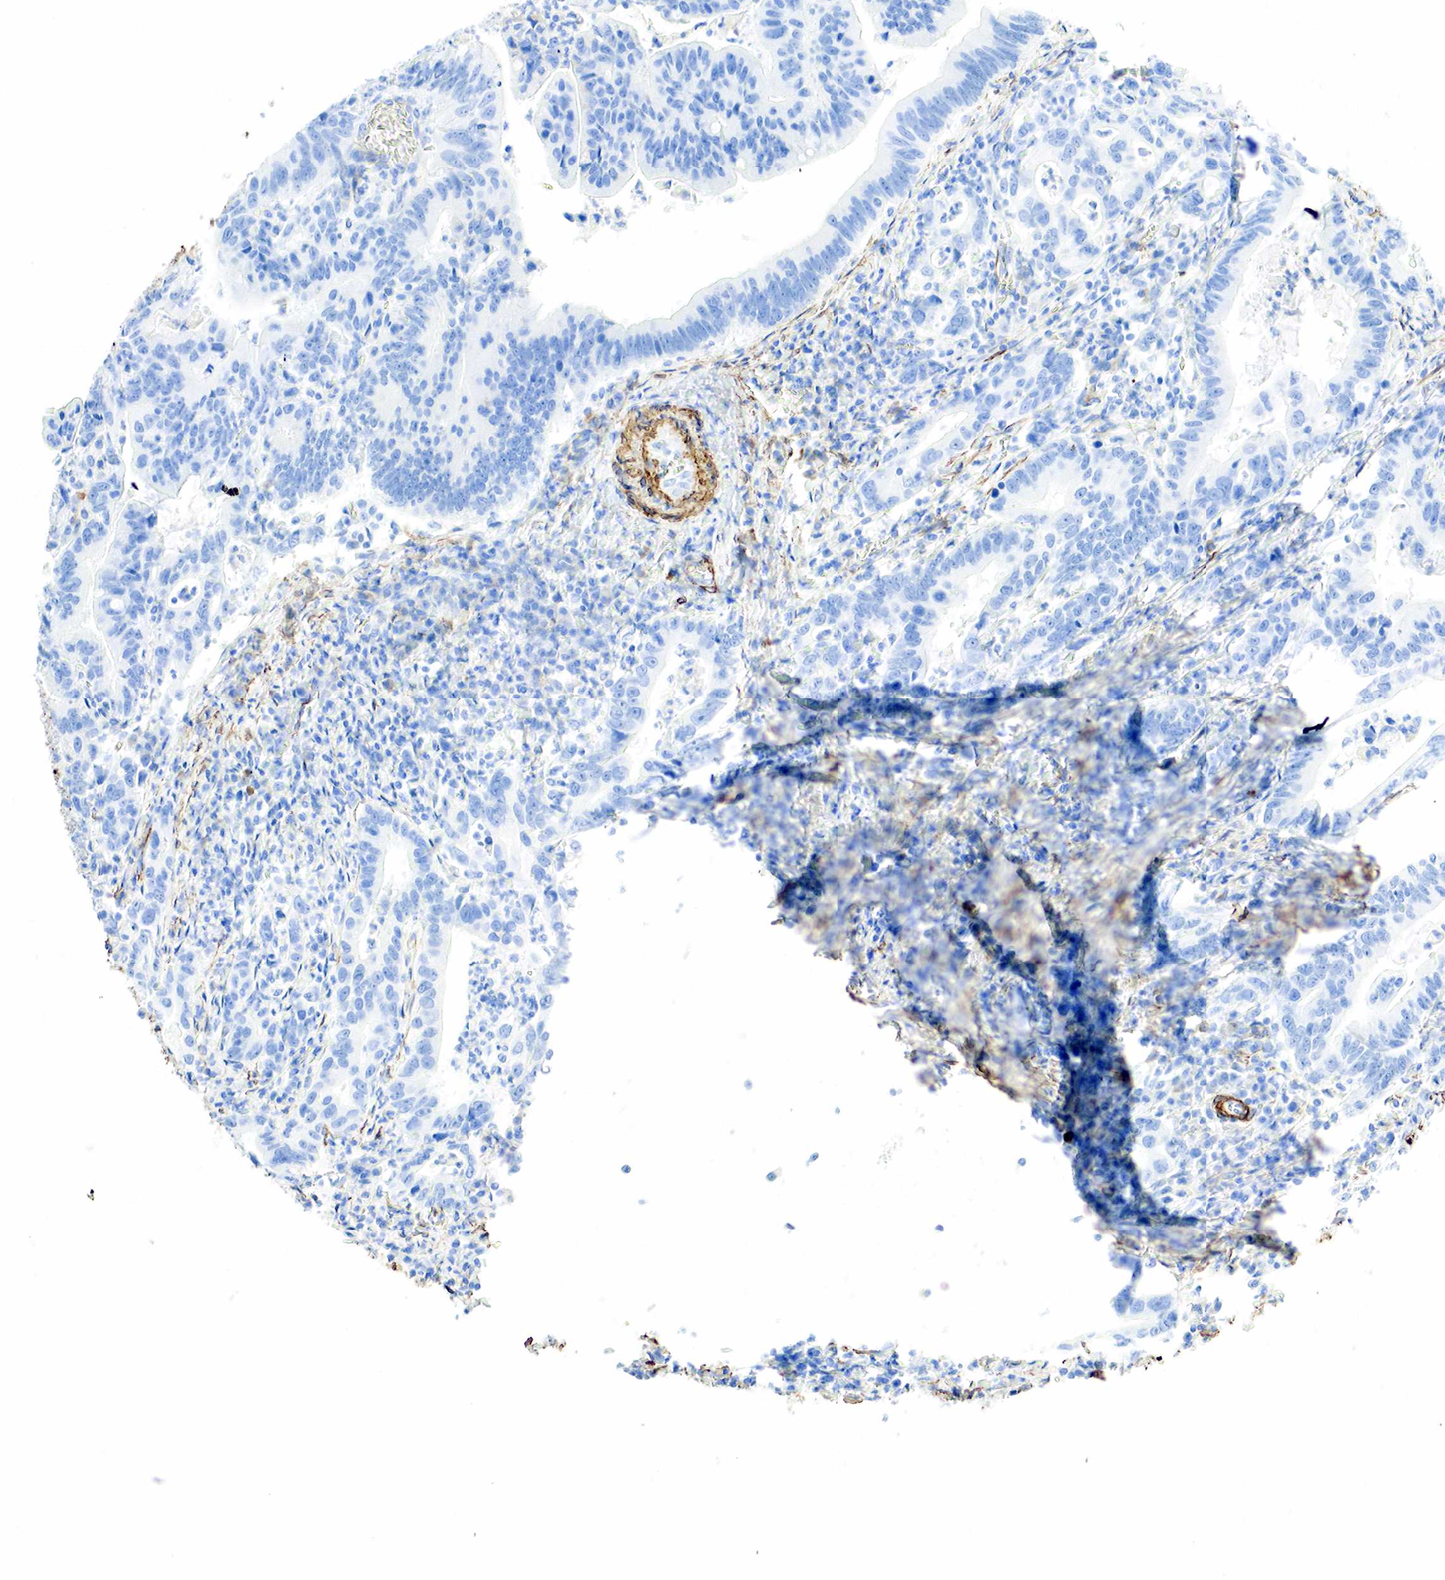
{"staining": {"intensity": "negative", "quantity": "none", "location": "none"}, "tissue": "liver cancer", "cell_type": "Tumor cells", "image_type": "cancer", "snomed": [{"axis": "morphology", "description": "Carcinoma, Hepatocellular, NOS"}, {"axis": "topography", "description": "Liver"}], "caption": "A micrograph of liver cancer stained for a protein exhibits no brown staining in tumor cells.", "gene": "ACTA1", "patient": {"sex": "male", "age": 49}}